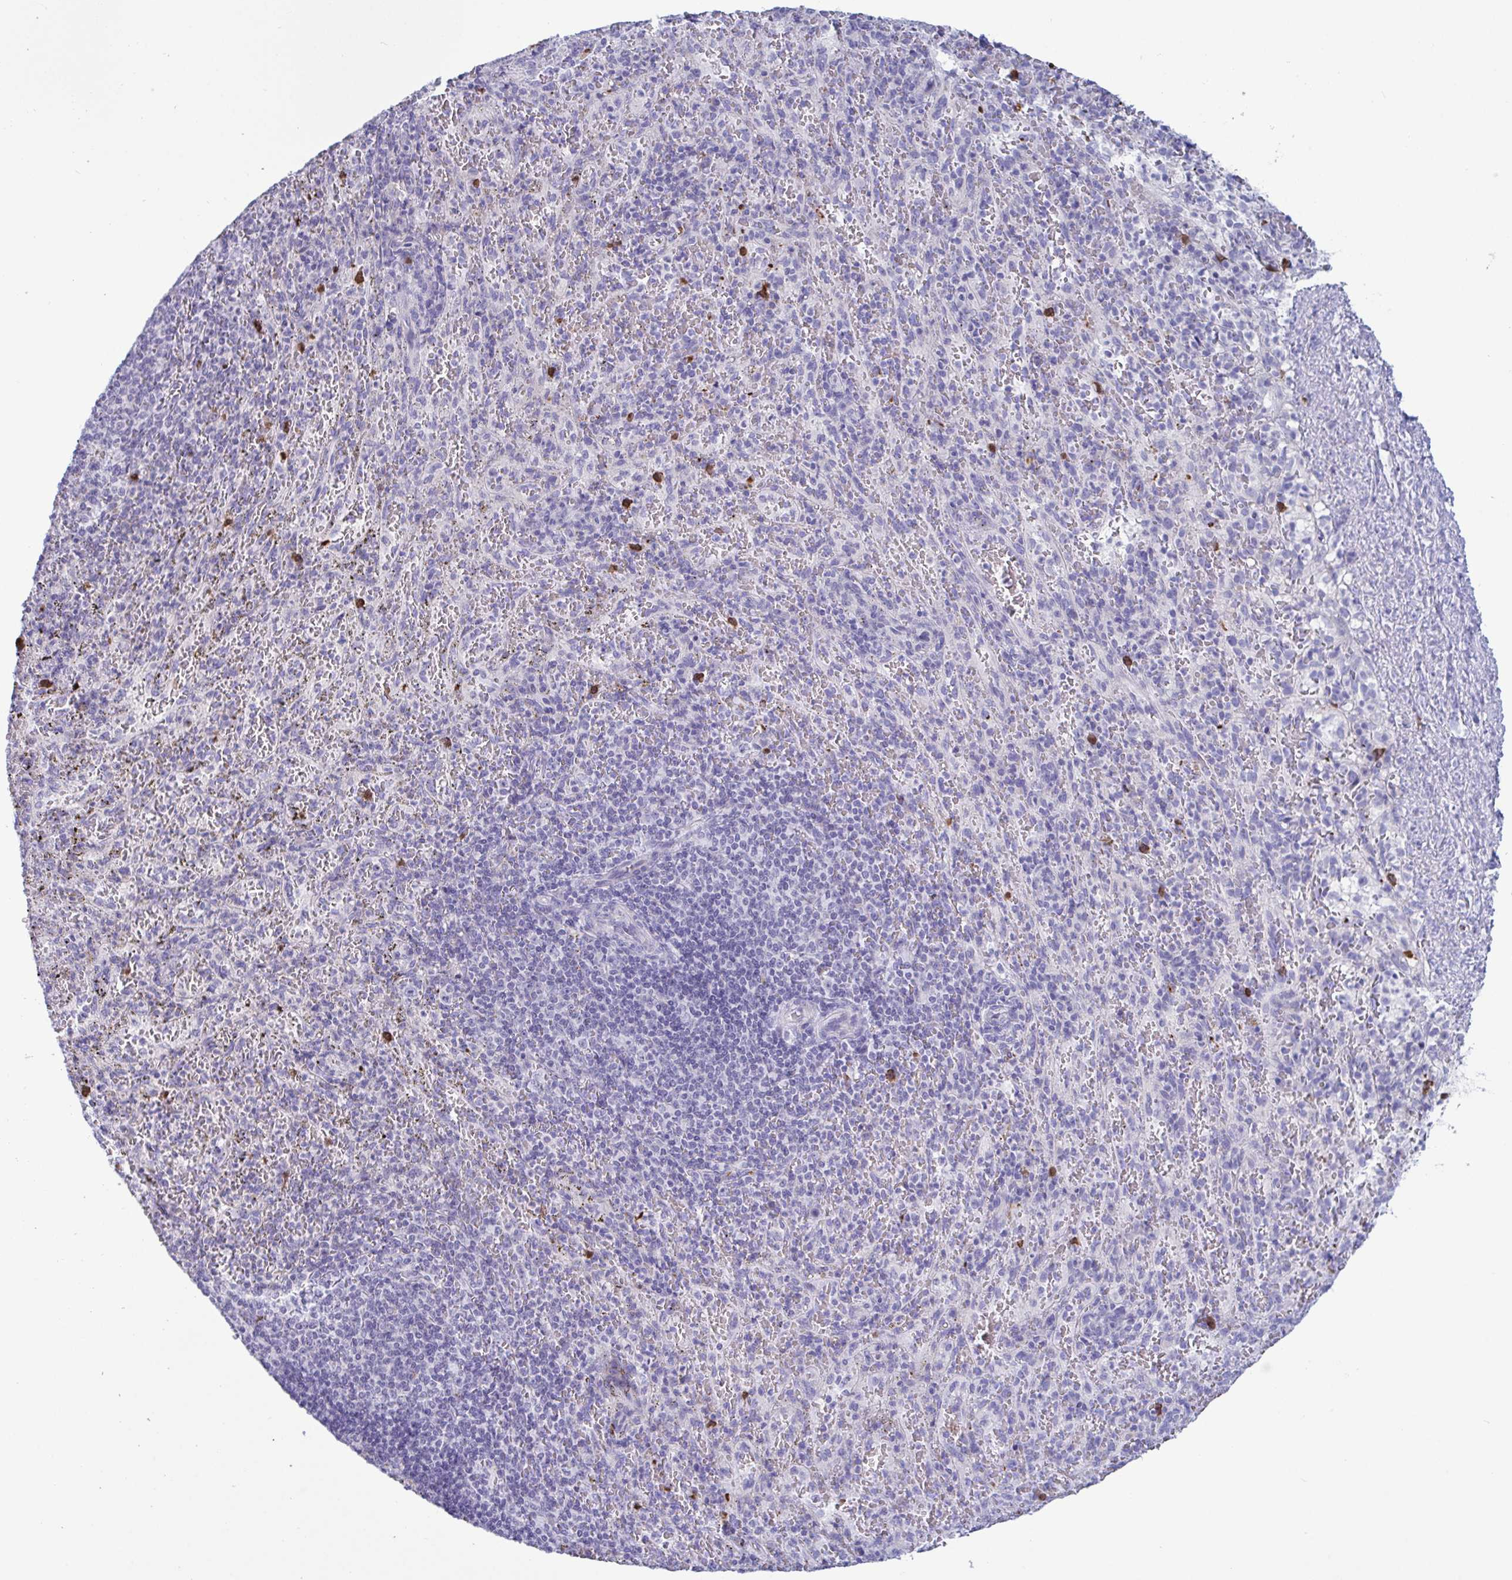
{"staining": {"intensity": "negative", "quantity": "none", "location": "none"}, "tissue": "spleen", "cell_type": "Cells in red pulp", "image_type": "normal", "snomed": [{"axis": "morphology", "description": "Normal tissue, NOS"}, {"axis": "topography", "description": "Spleen"}], "caption": "The image reveals no staining of cells in red pulp in normal spleen. (IHC, brightfield microscopy, high magnification).", "gene": "TAS2R38", "patient": {"sex": "male", "age": 57}}